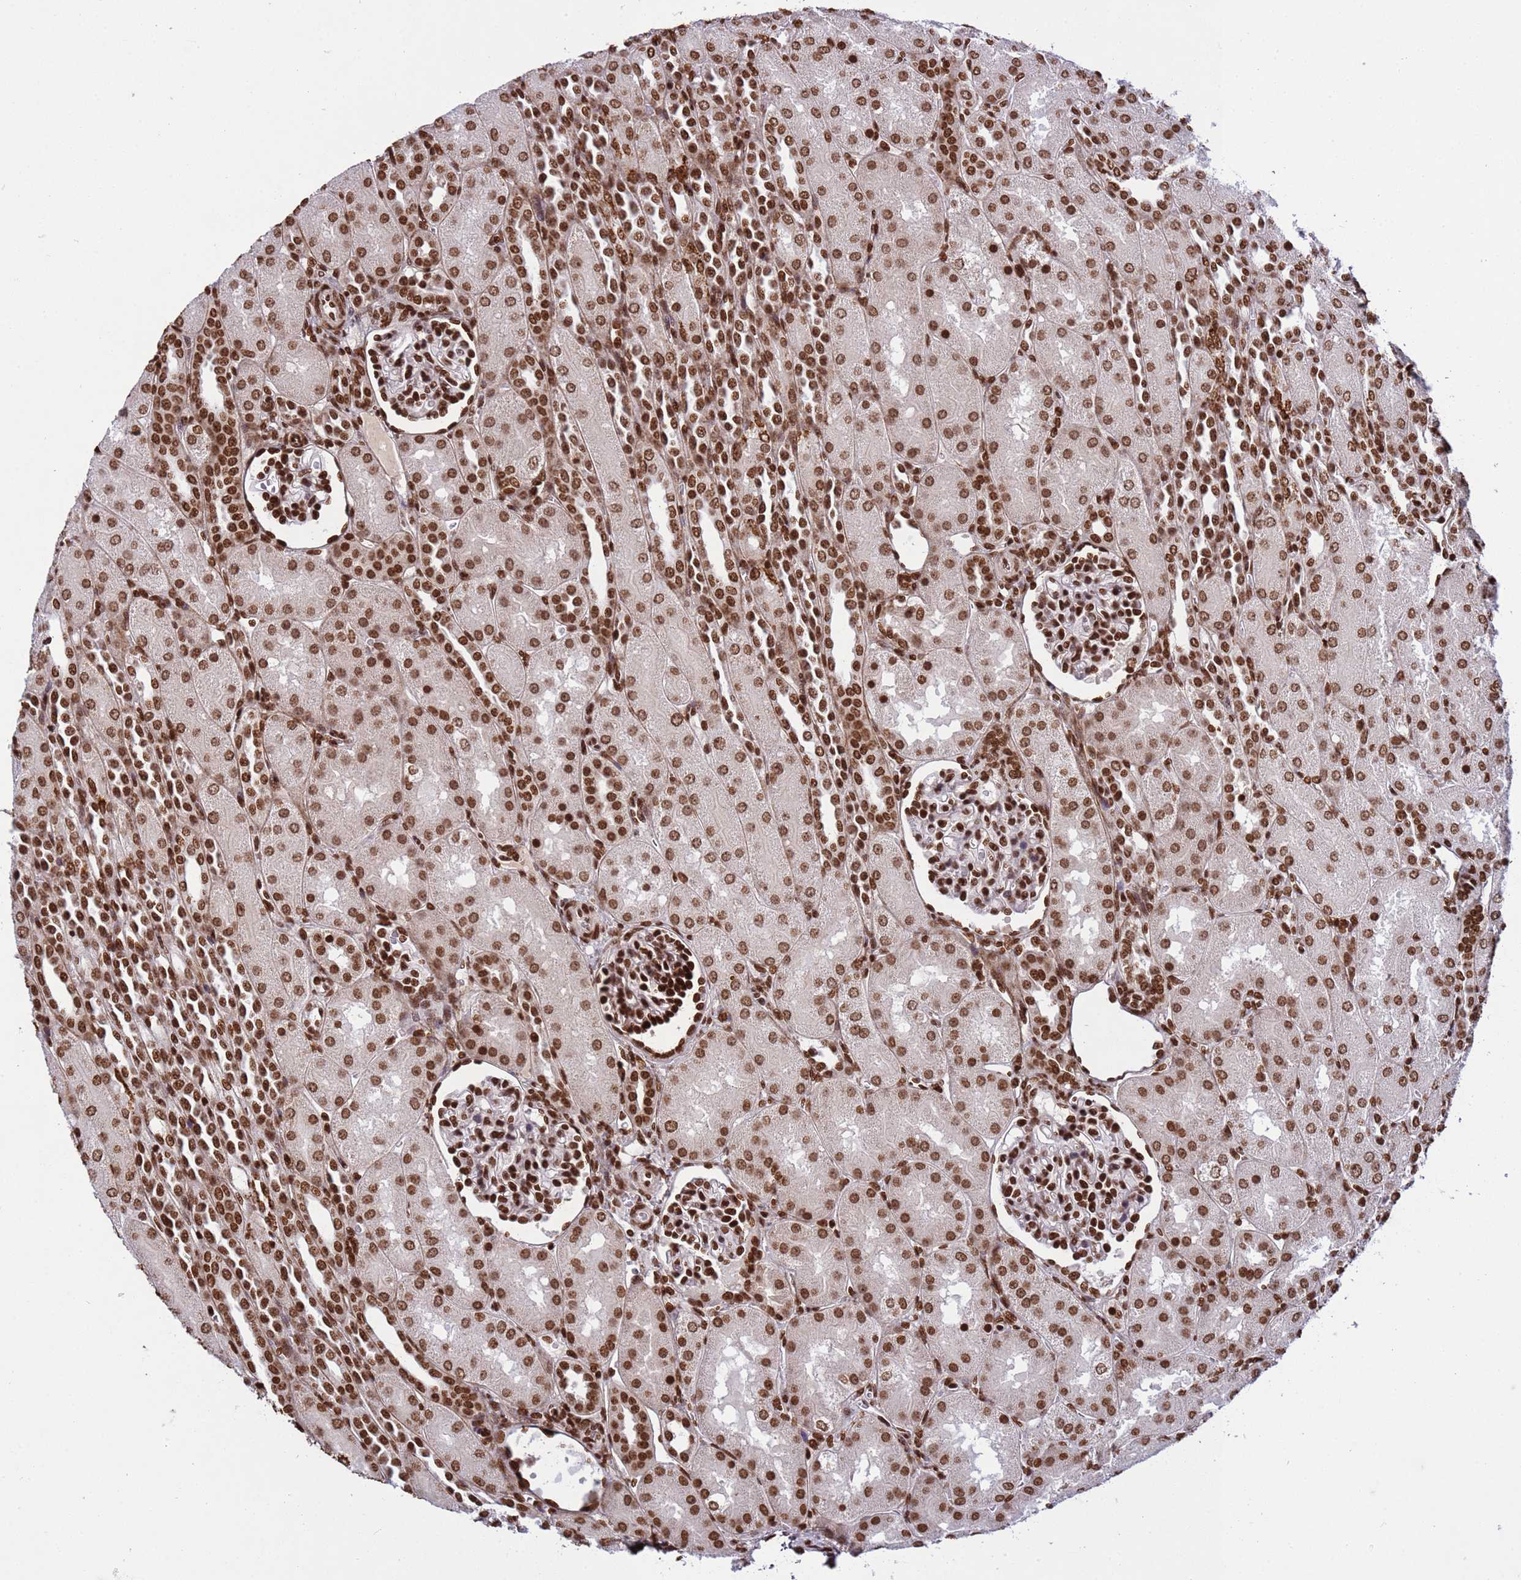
{"staining": {"intensity": "strong", "quantity": ">75%", "location": "nuclear"}, "tissue": "kidney", "cell_type": "Cells in glomeruli", "image_type": "normal", "snomed": [{"axis": "morphology", "description": "Normal tissue, NOS"}, {"axis": "topography", "description": "Kidney"}], "caption": "A high-resolution histopathology image shows immunohistochemistry staining of unremarkable kidney, which displays strong nuclear staining in about >75% of cells in glomeruli.", "gene": "H3", "patient": {"sex": "male", "age": 1}}